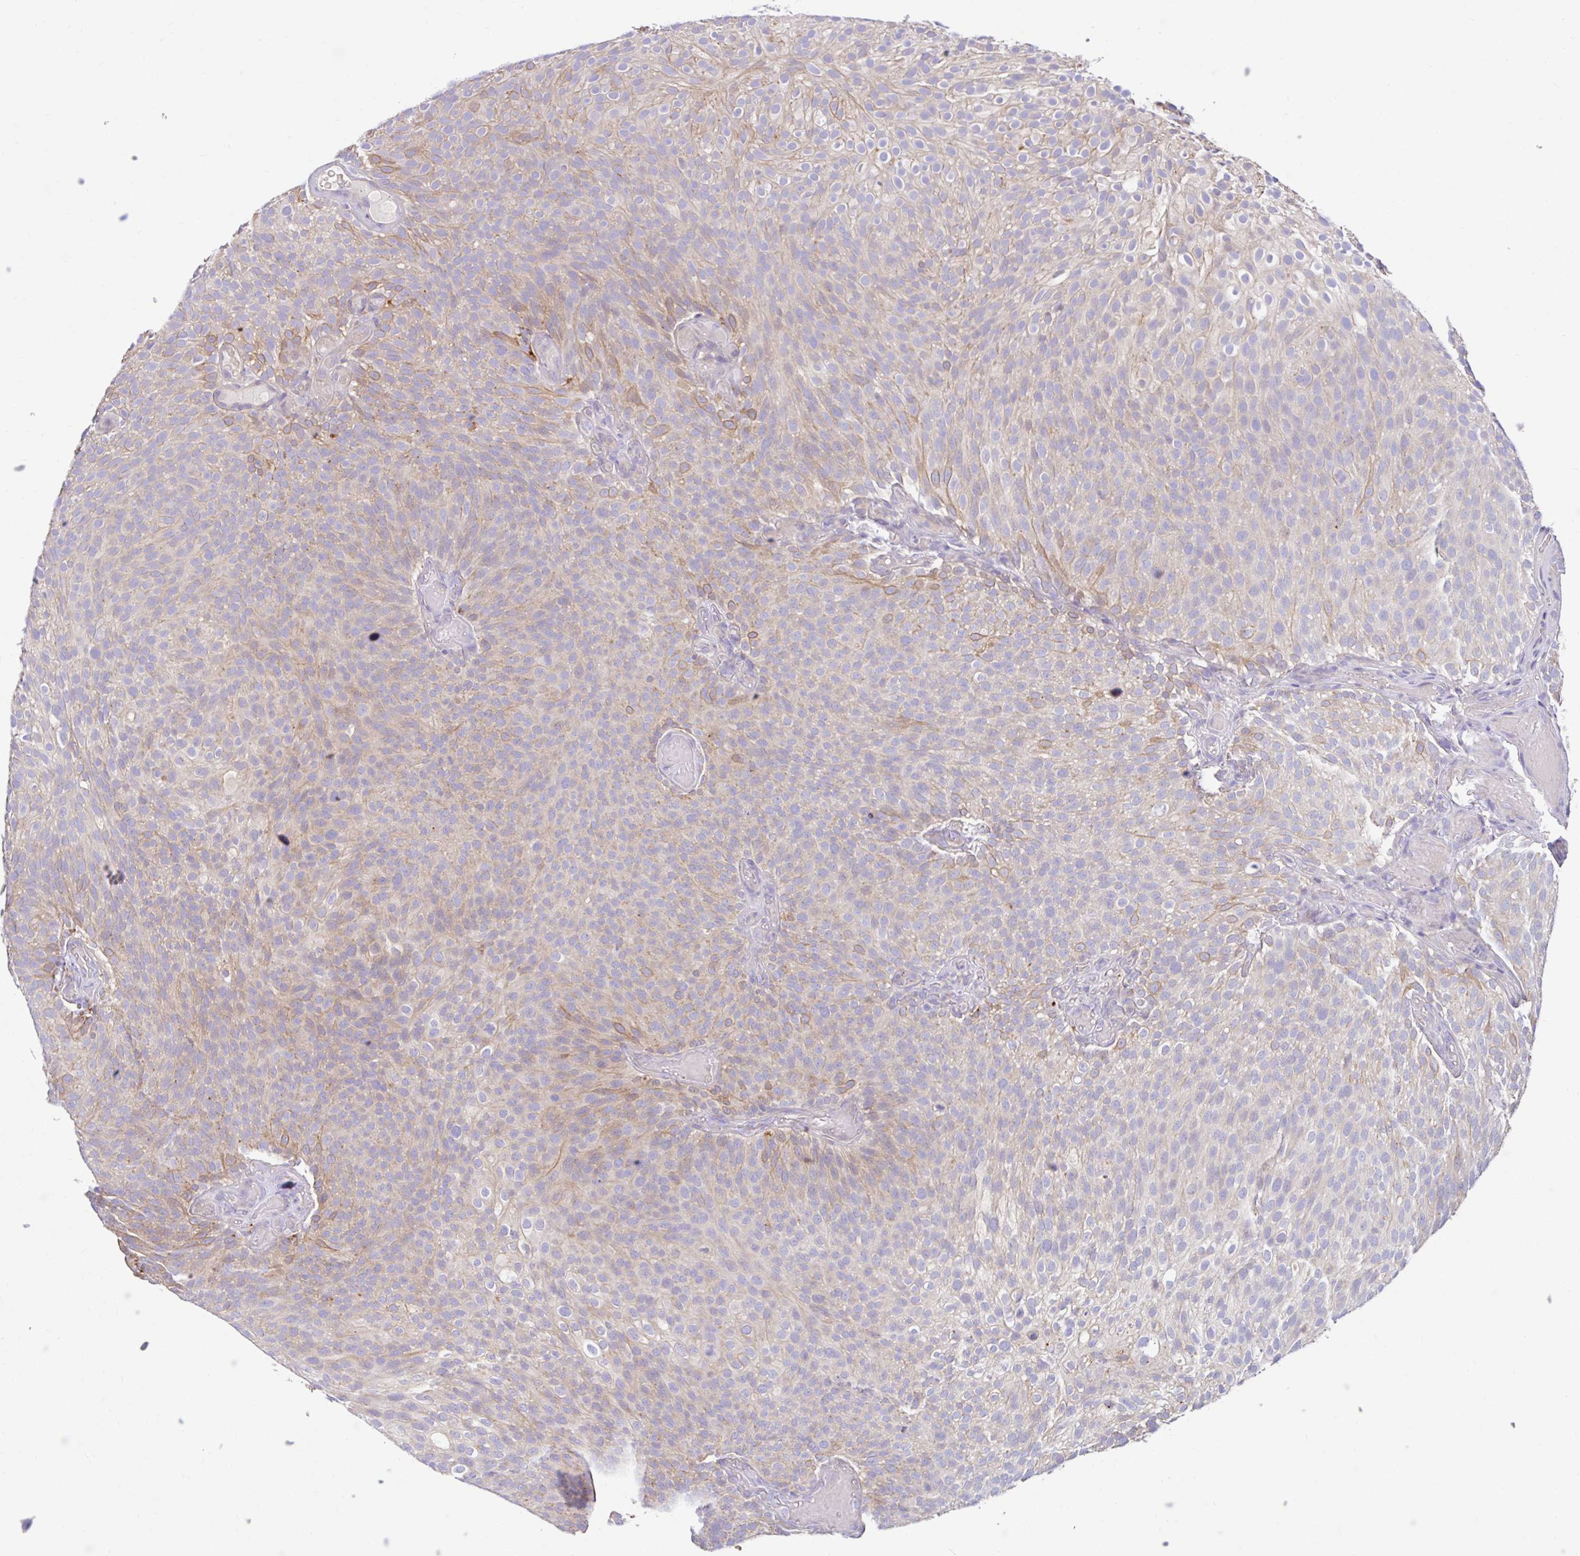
{"staining": {"intensity": "moderate", "quantity": "<25%", "location": "cytoplasmic/membranous"}, "tissue": "urothelial cancer", "cell_type": "Tumor cells", "image_type": "cancer", "snomed": [{"axis": "morphology", "description": "Urothelial carcinoma, Low grade"}, {"axis": "topography", "description": "Urinary bladder"}], "caption": "Protein staining reveals moderate cytoplasmic/membranous positivity in approximately <25% of tumor cells in urothelial cancer.", "gene": "ZNF33A", "patient": {"sex": "male", "age": 78}}